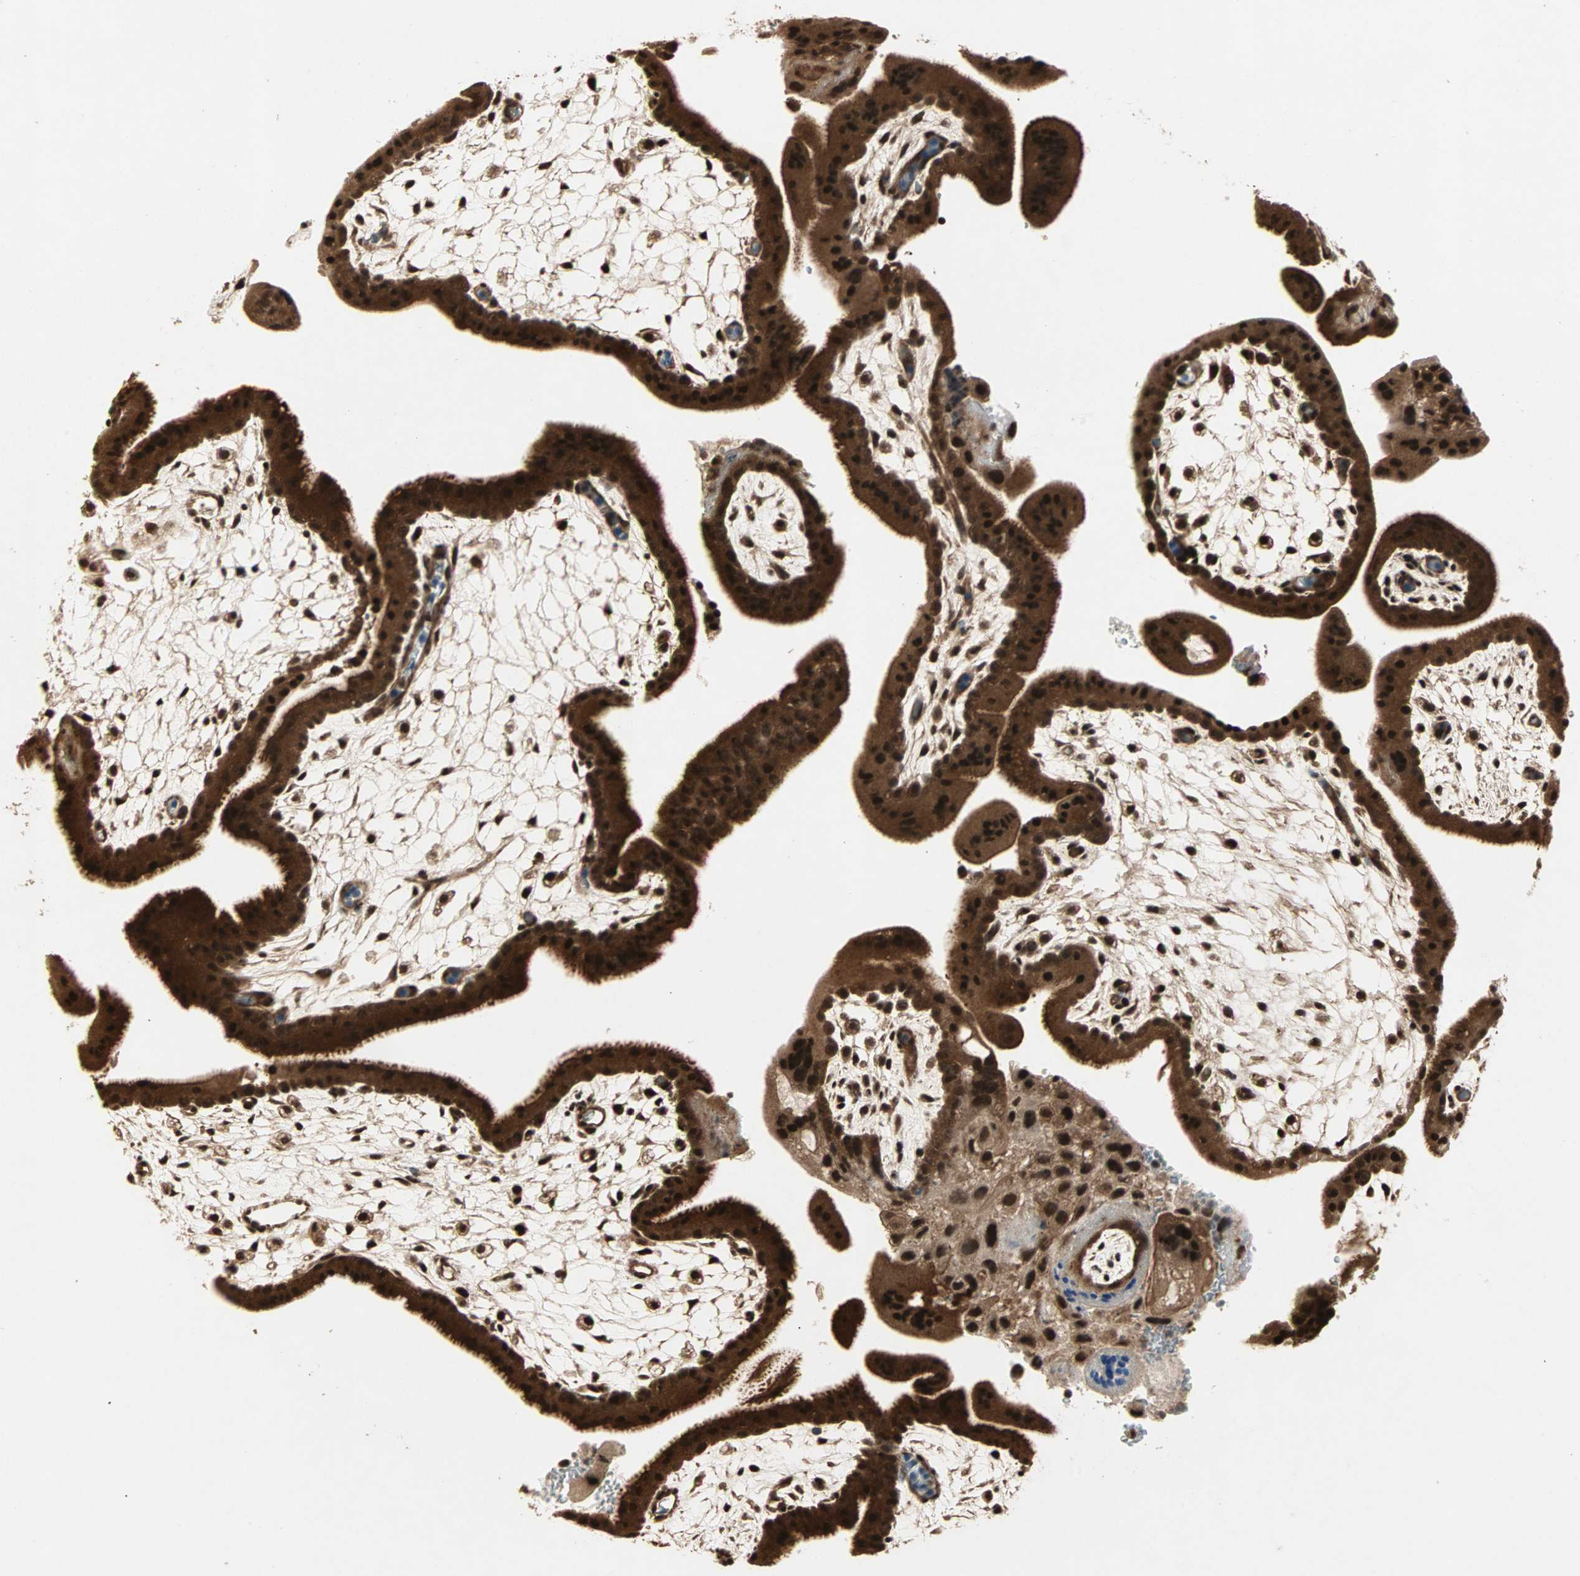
{"staining": {"intensity": "strong", "quantity": ">75%", "location": "cytoplasmic/membranous,nuclear"}, "tissue": "placenta", "cell_type": "Decidual cells", "image_type": "normal", "snomed": [{"axis": "morphology", "description": "Normal tissue, NOS"}, {"axis": "topography", "description": "Placenta"}], "caption": "Immunohistochemistry histopathology image of unremarkable placenta: human placenta stained using immunohistochemistry displays high levels of strong protein expression localized specifically in the cytoplasmic/membranous,nuclear of decidual cells, appearing as a cytoplasmic/membranous,nuclear brown color.", "gene": "CSNK2B", "patient": {"sex": "female", "age": 35}}